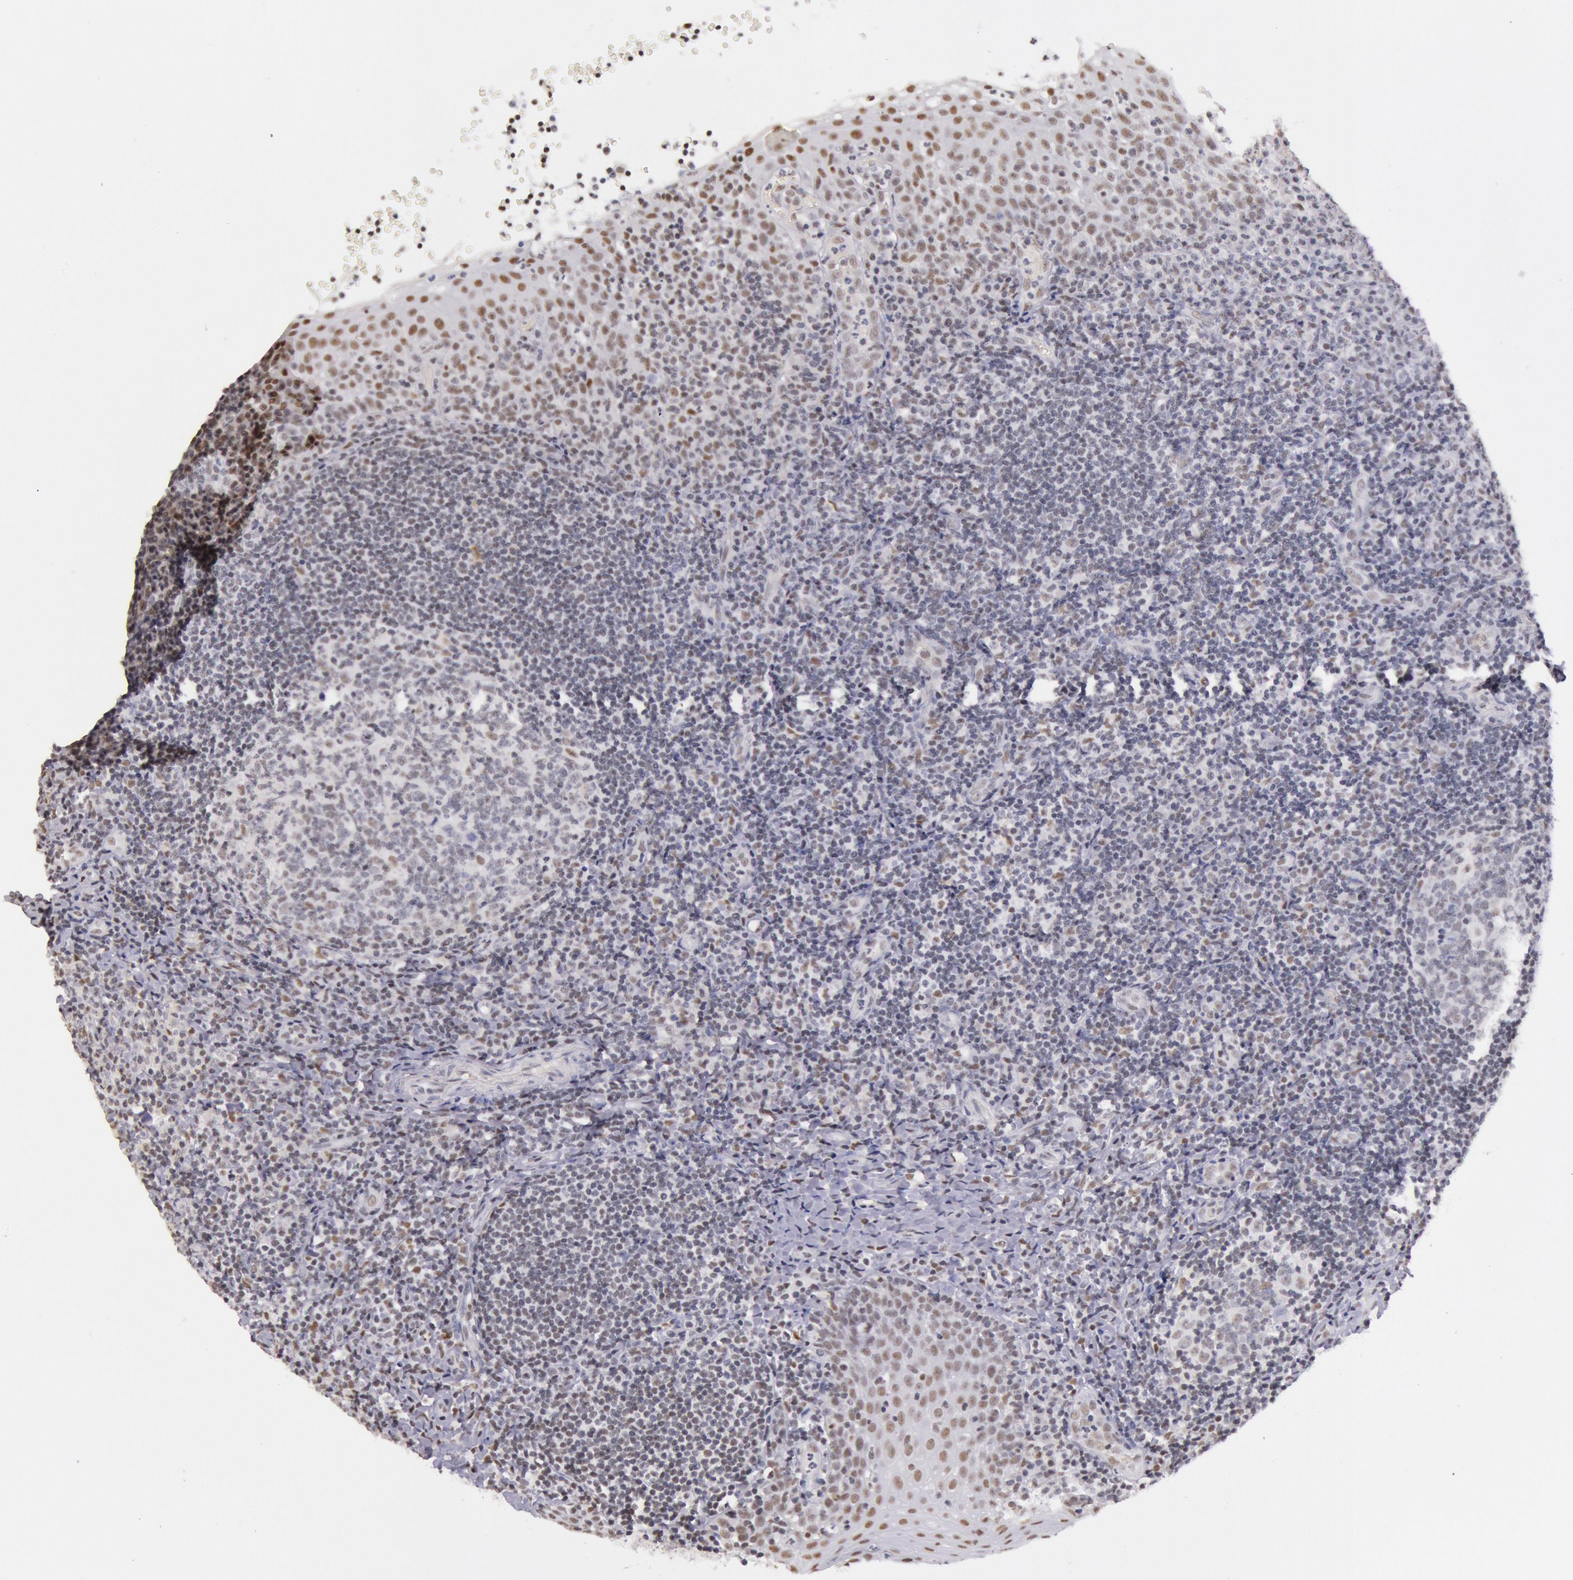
{"staining": {"intensity": "weak", "quantity": "<25%", "location": "nuclear"}, "tissue": "tonsil", "cell_type": "Germinal center cells", "image_type": "normal", "snomed": [{"axis": "morphology", "description": "Normal tissue, NOS"}, {"axis": "topography", "description": "Tonsil"}], "caption": "The immunohistochemistry image has no significant expression in germinal center cells of tonsil.", "gene": "TASL", "patient": {"sex": "female", "age": 40}}